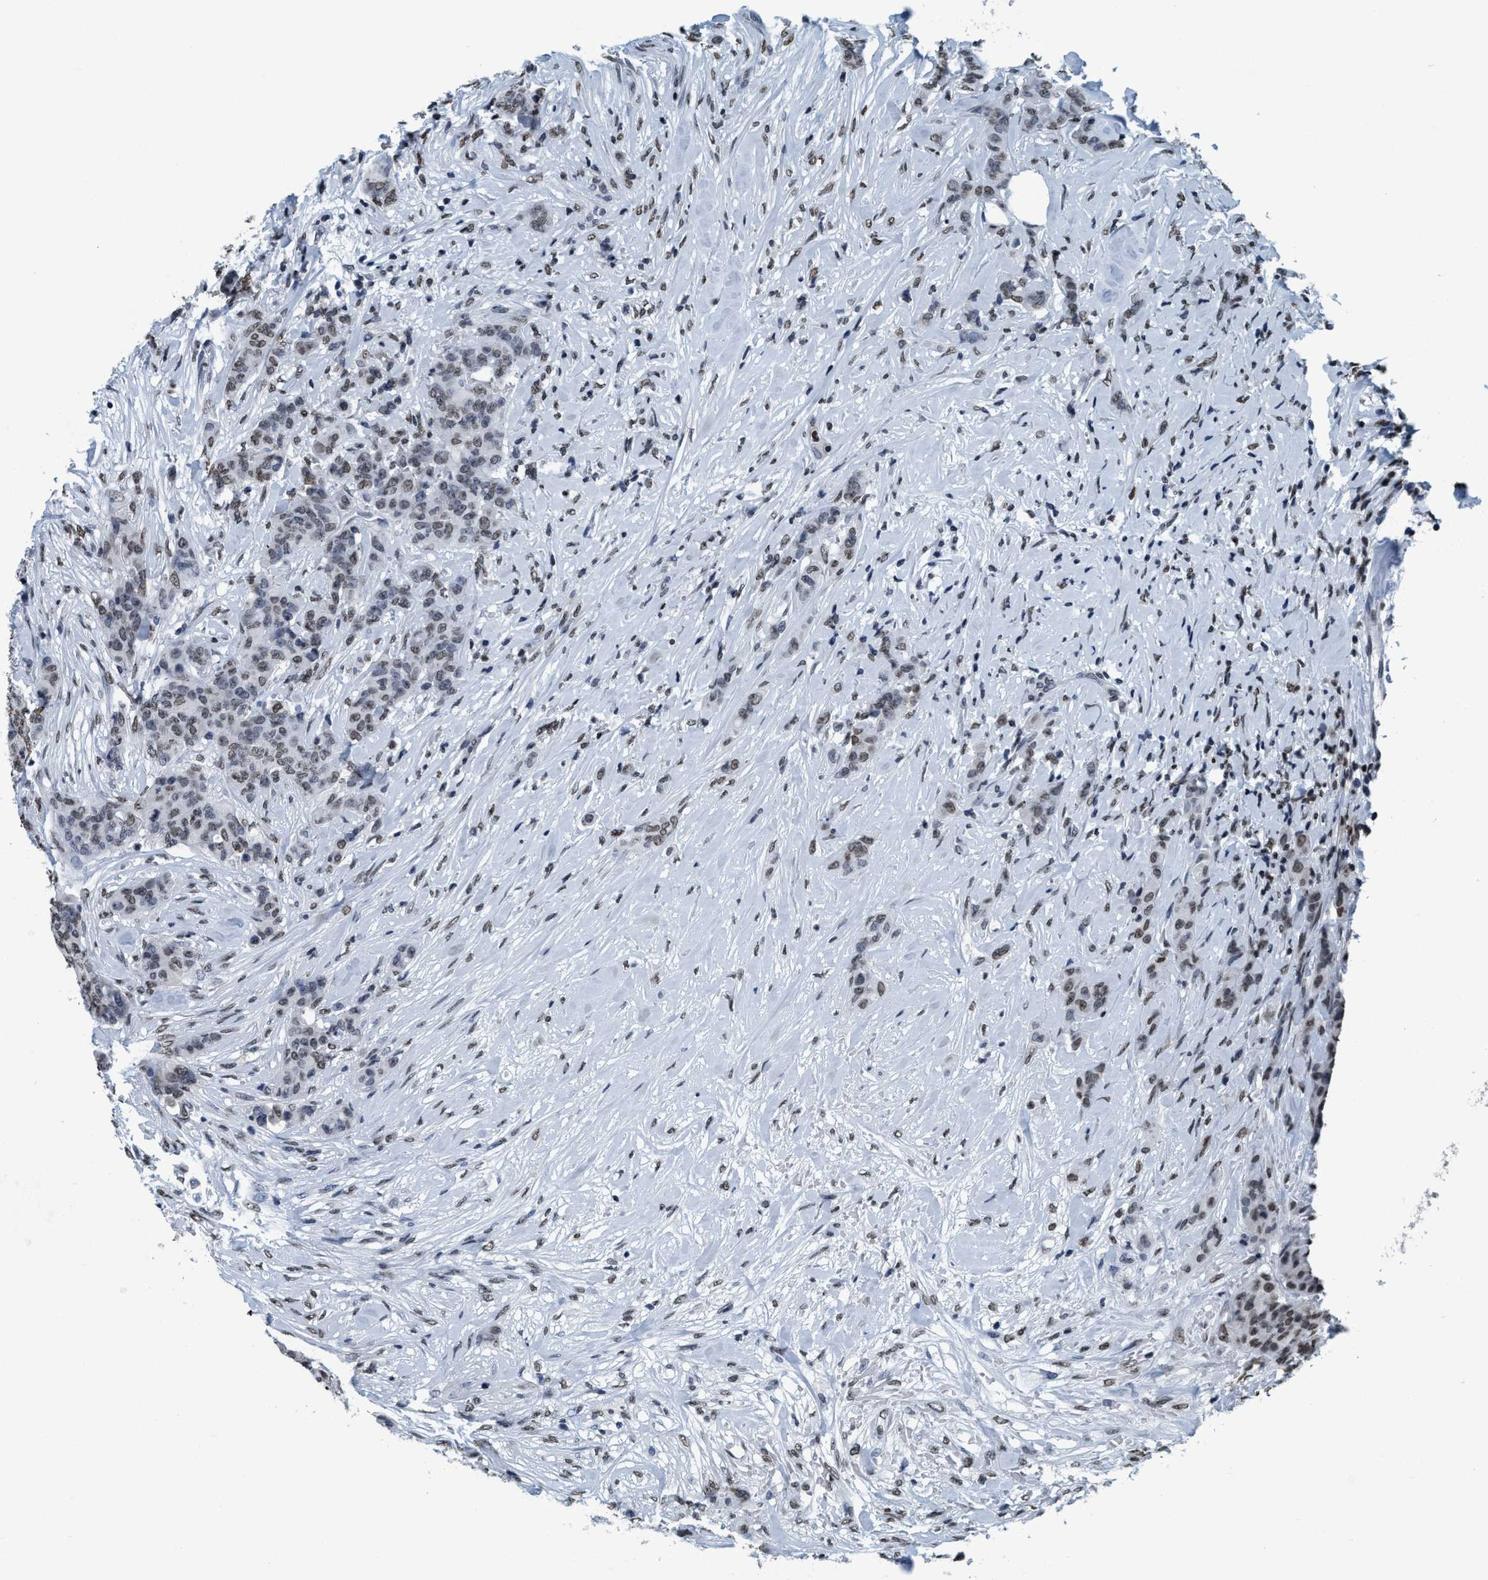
{"staining": {"intensity": "weak", "quantity": "25%-75%", "location": "nuclear"}, "tissue": "breast cancer", "cell_type": "Tumor cells", "image_type": "cancer", "snomed": [{"axis": "morphology", "description": "Duct carcinoma"}, {"axis": "topography", "description": "Breast"}], "caption": "Tumor cells reveal weak nuclear positivity in approximately 25%-75% of cells in breast cancer (invasive ductal carcinoma).", "gene": "CCNE2", "patient": {"sex": "female", "age": 40}}